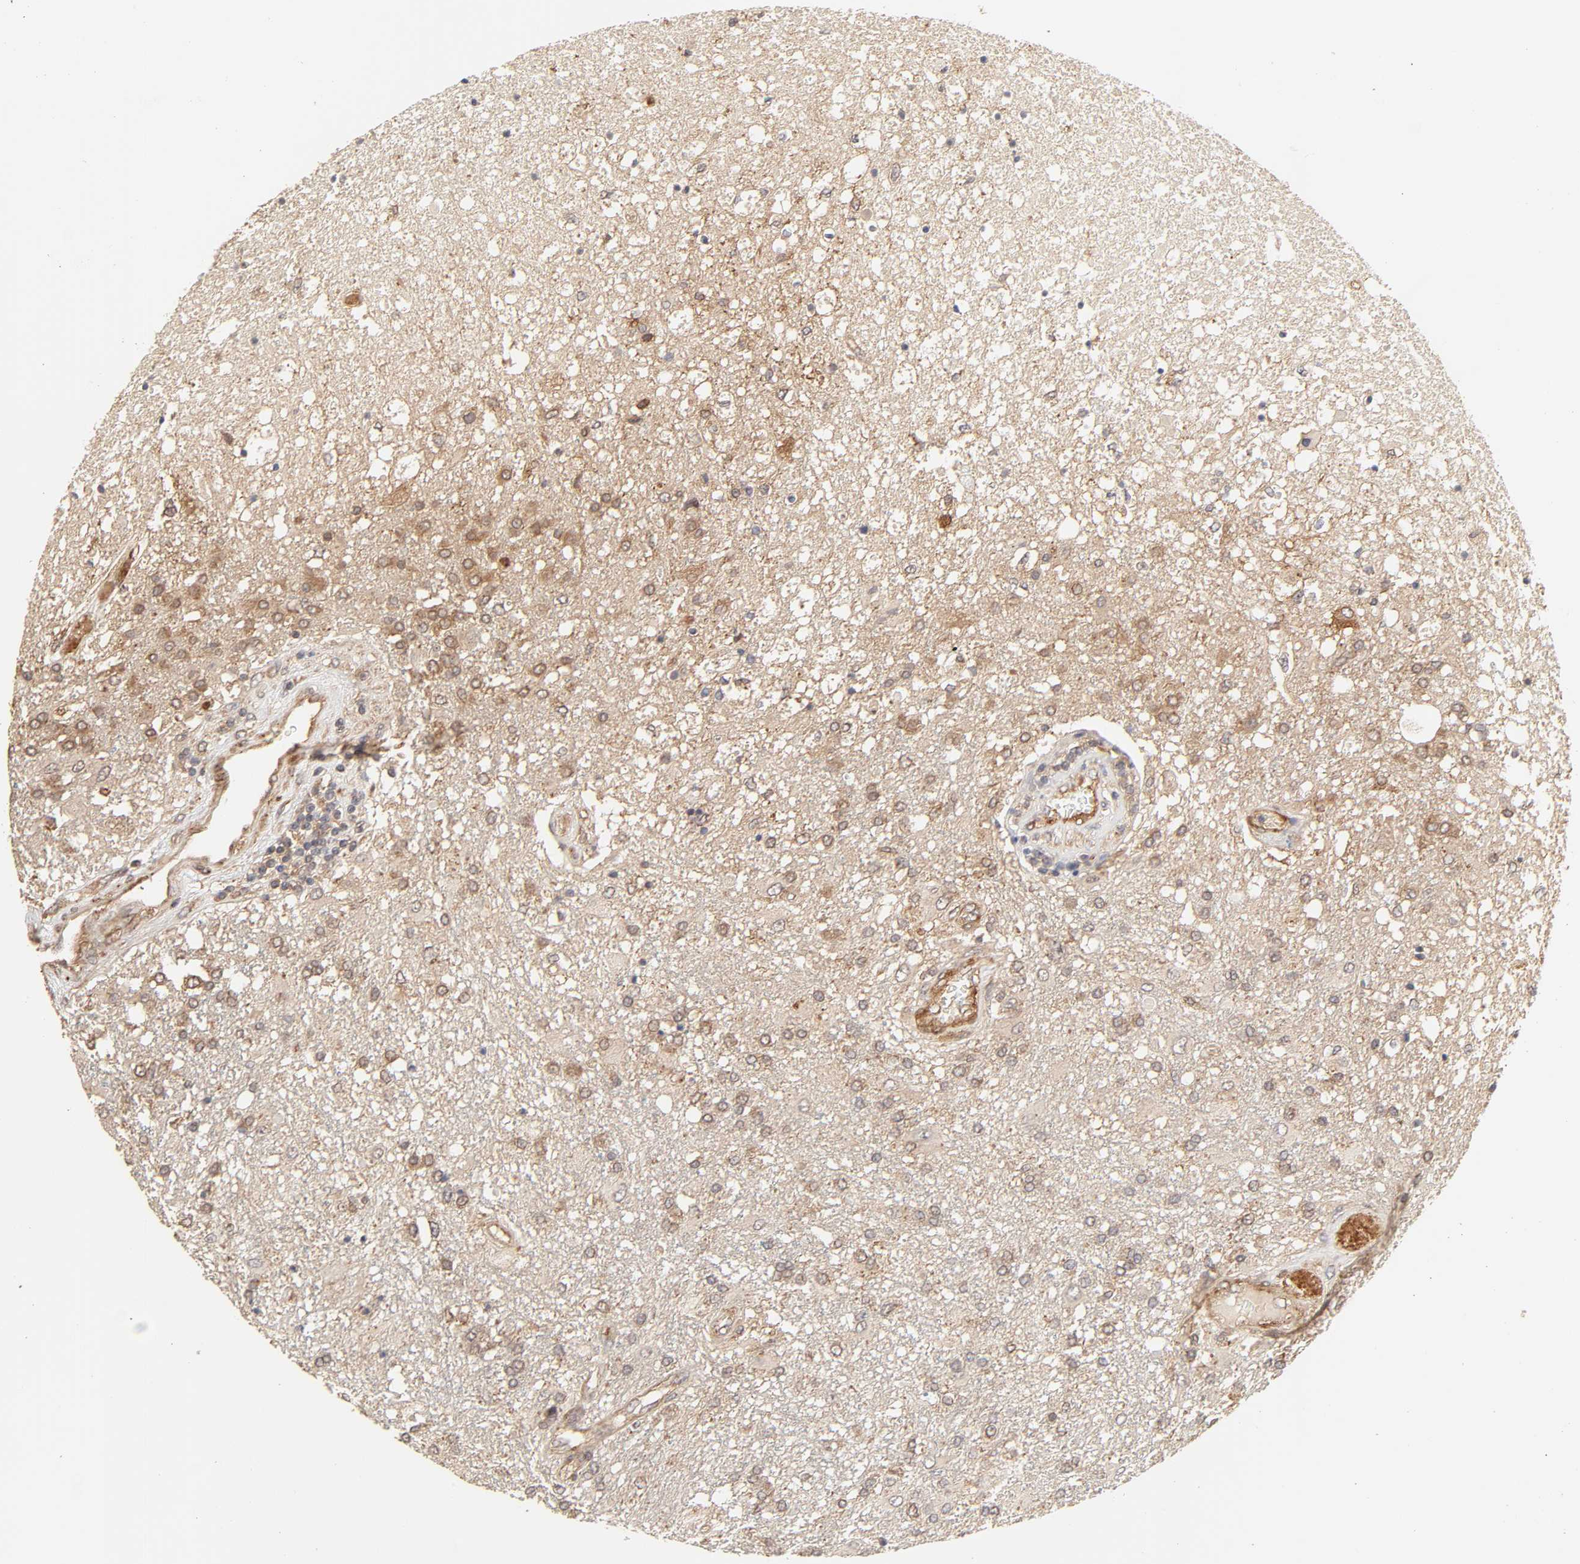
{"staining": {"intensity": "moderate", "quantity": ">75%", "location": "cytoplasmic/membranous"}, "tissue": "glioma", "cell_type": "Tumor cells", "image_type": "cancer", "snomed": [{"axis": "morphology", "description": "Glioma, malignant, High grade"}, {"axis": "topography", "description": "Cerebral cortex"}], "caption": "About >75% of tumor cells in glioma demonstrate moderate cytoplasmic/membranous protein staining as visualized by brown immunohistochemical staining.", "gene": "EPS8", "patient": {"sex": "male", "age": 79}}